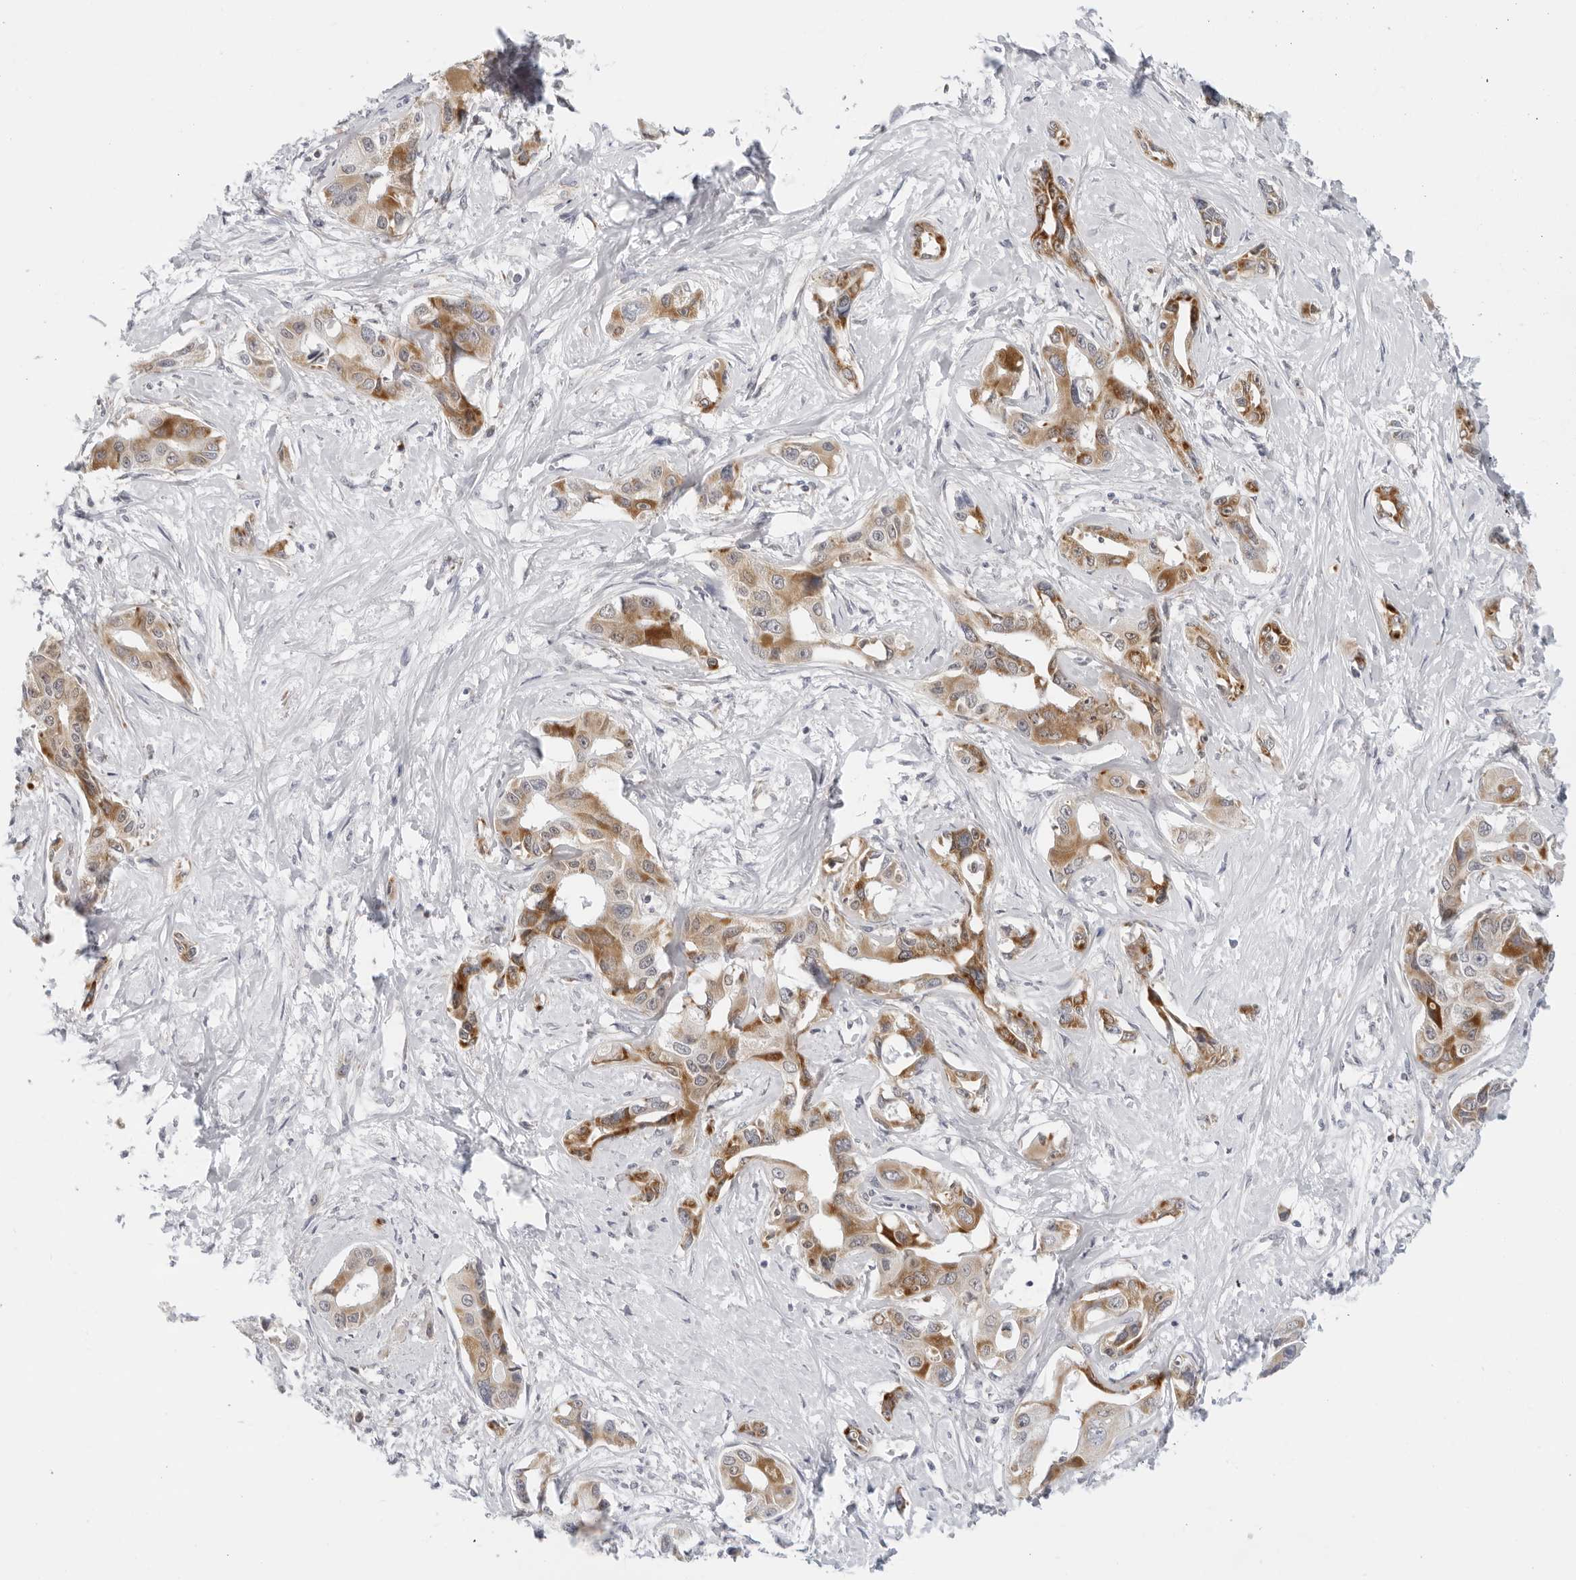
{"staining": {"intensity": "moderate", "quantity": ">75%", "location": "cytoplasmic/membranous"}, "tissue": "liver cancer", "cell_type": "Tumor cells", "image_type": "cancer", "snomed": [{"axis": "morphology", "description": "Cholangiocarcinoma"}, {"axis": "topography", "description": "Liver"}], "caption": "Tumor cells show moderate cytoplasmic/membranous expression in approximately >75% of cells in cholangiocarcinoma (liver).", "gene": "CIART", "patient": {"sex": "male", "age": 59}}